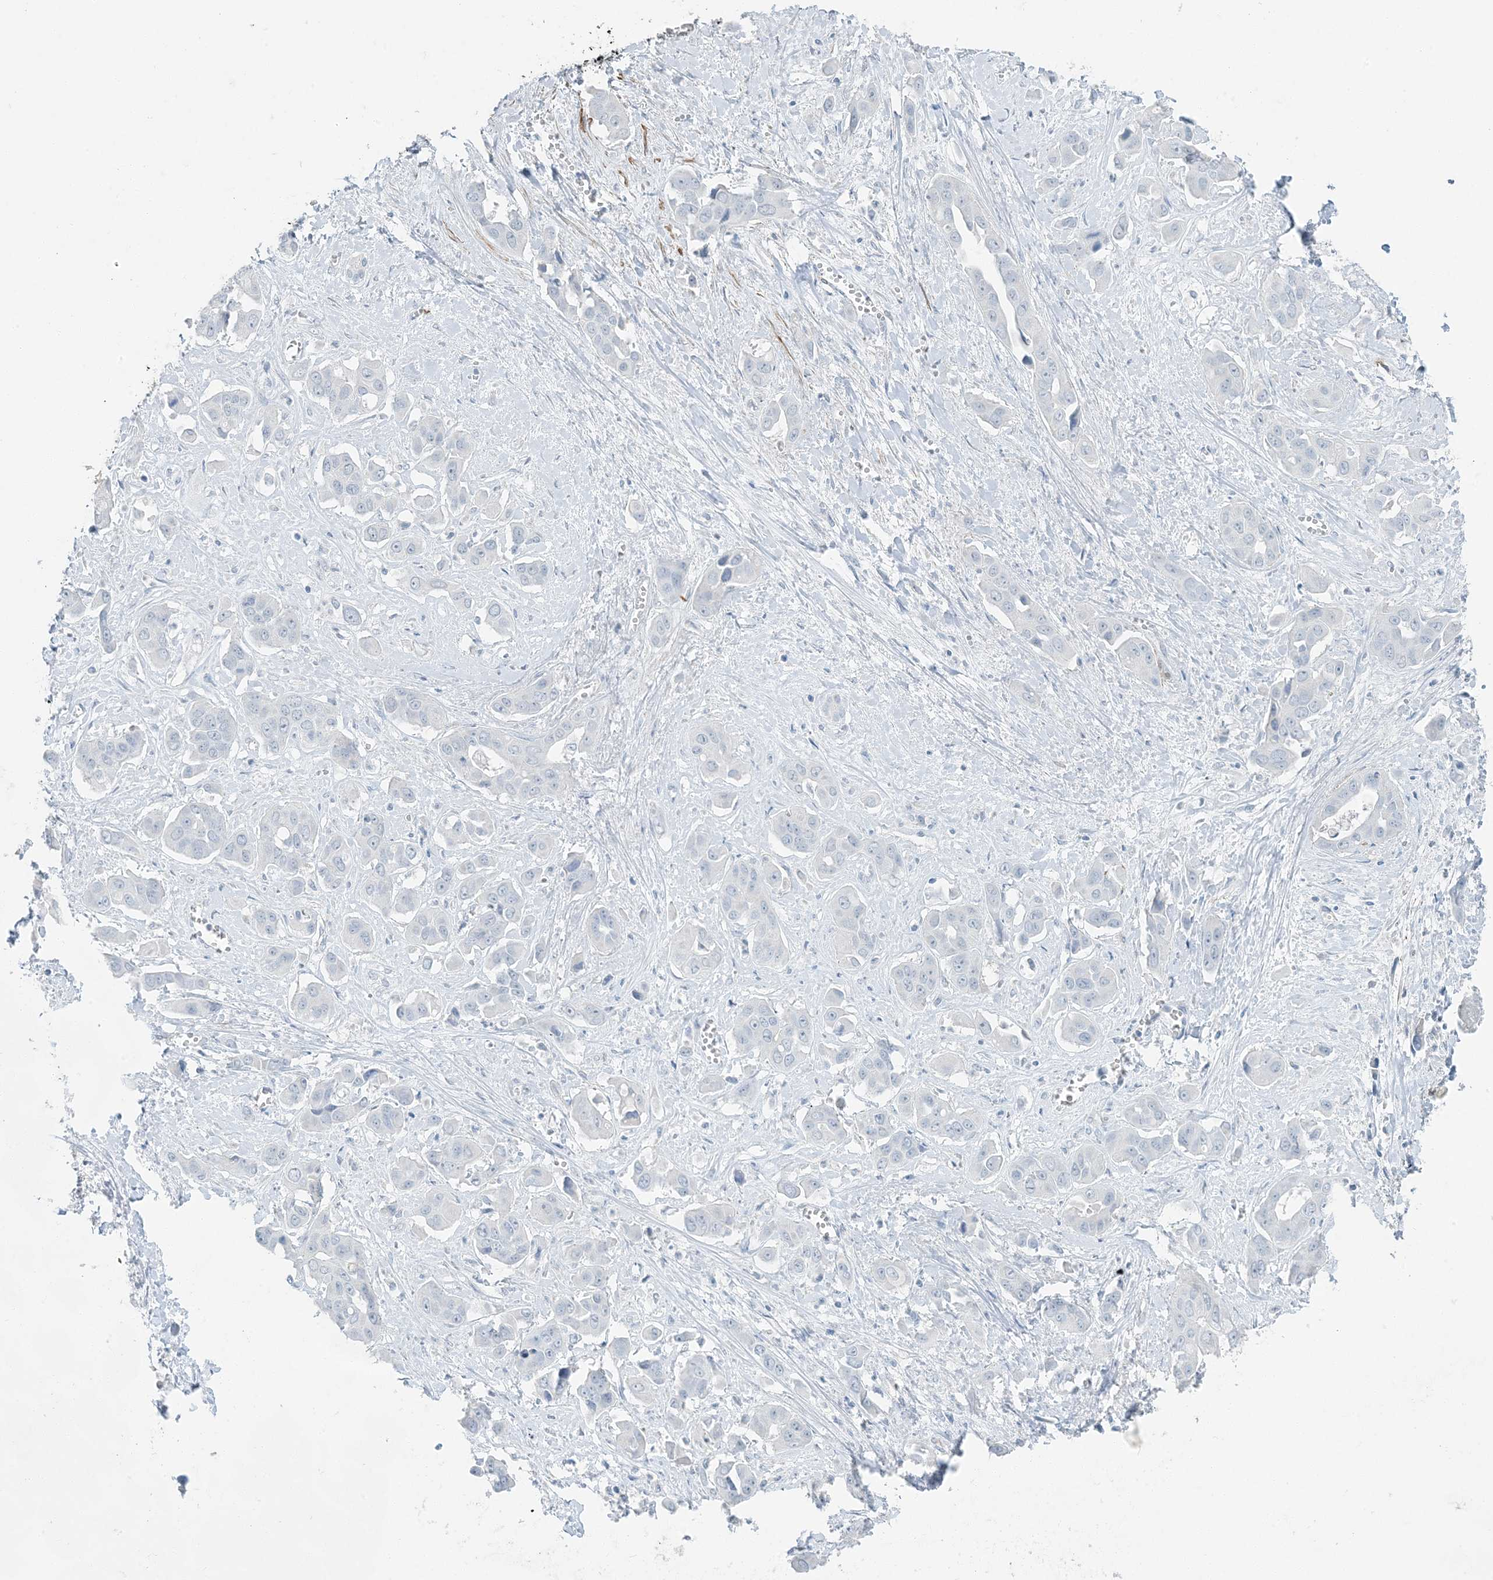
{"staining": {"intensity": "negative", "quantity": "none", "location": "none"}, "tissue": "liver cancer", "cell_type": "Tumor cells", "image_type": "cancer", "snomed": [{"axis": "morphology", "description": "Cholangiocarcinoma"}, {"axis": "topography", "description": "Liver"}], "caption": "Liver cancer was stained to show a protein in brown. There is no significant expression in tumor cells. The staining is performed using DAB brown chromogen with nuclei counter-stained in using hematoxylin.", "gene": "PGM5", "patient": {"sex": "female", "age": 52}}